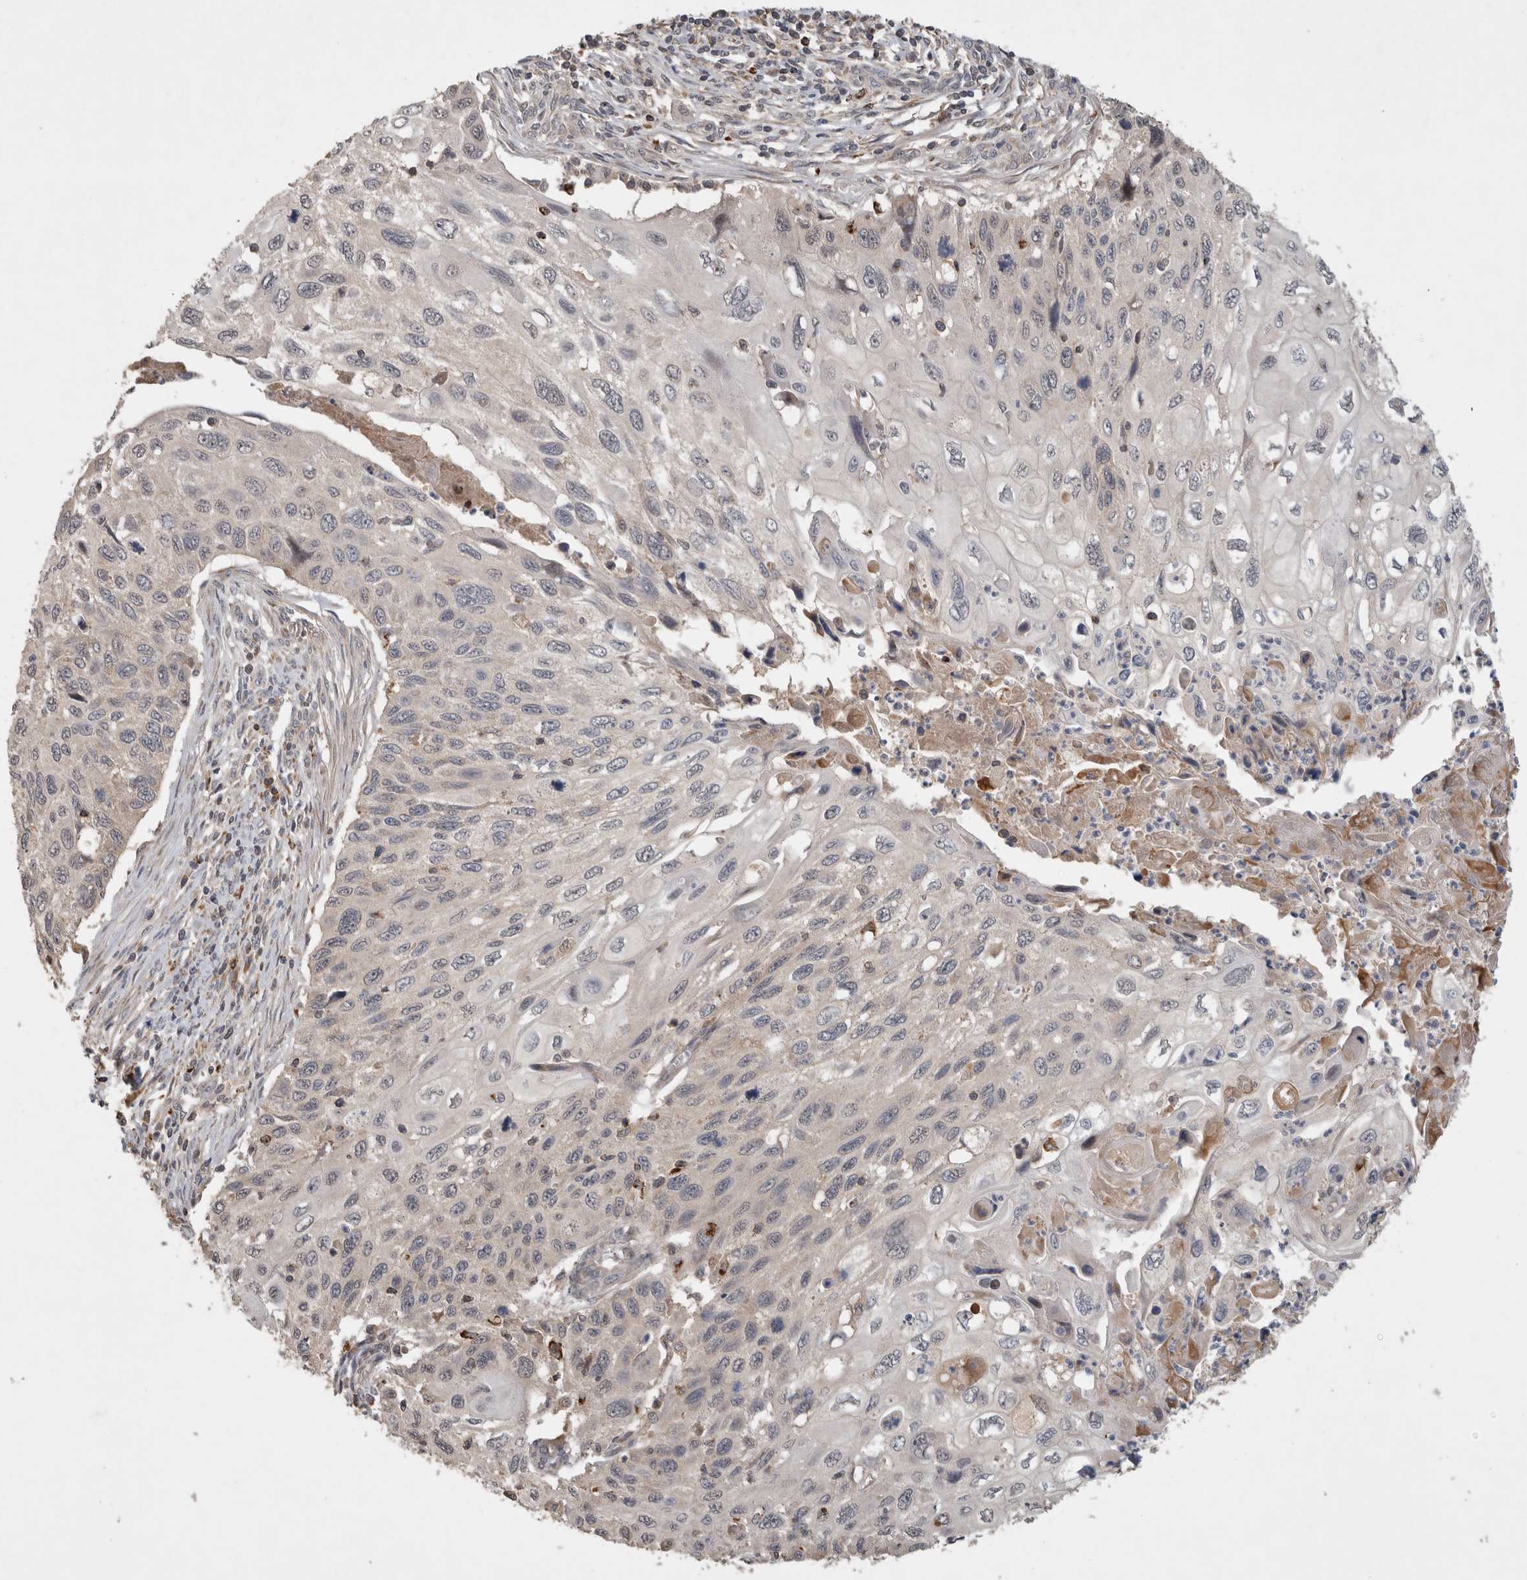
{"staining": {"intensity": "negative", "quantity": "none", "location": "none"}, "tissue": "cervical cancer", "cell_type": "Tumor cells", "image_type": "cancer", "snomed": [{"axis": "morphology", "description": "Squamous cell carcinoma, NOS"}, {"axis": "topography", "description": "Cervix"}], "caption": "The immunohistochemistry micrograph has no significant staining in tumor cells of cervical squamous cell carcinoma tissue. (DAB immunohistochemistry (IHC), high magnification).", "gene": "SERAC1", "patient": {"sex": "female", "age": 70}}